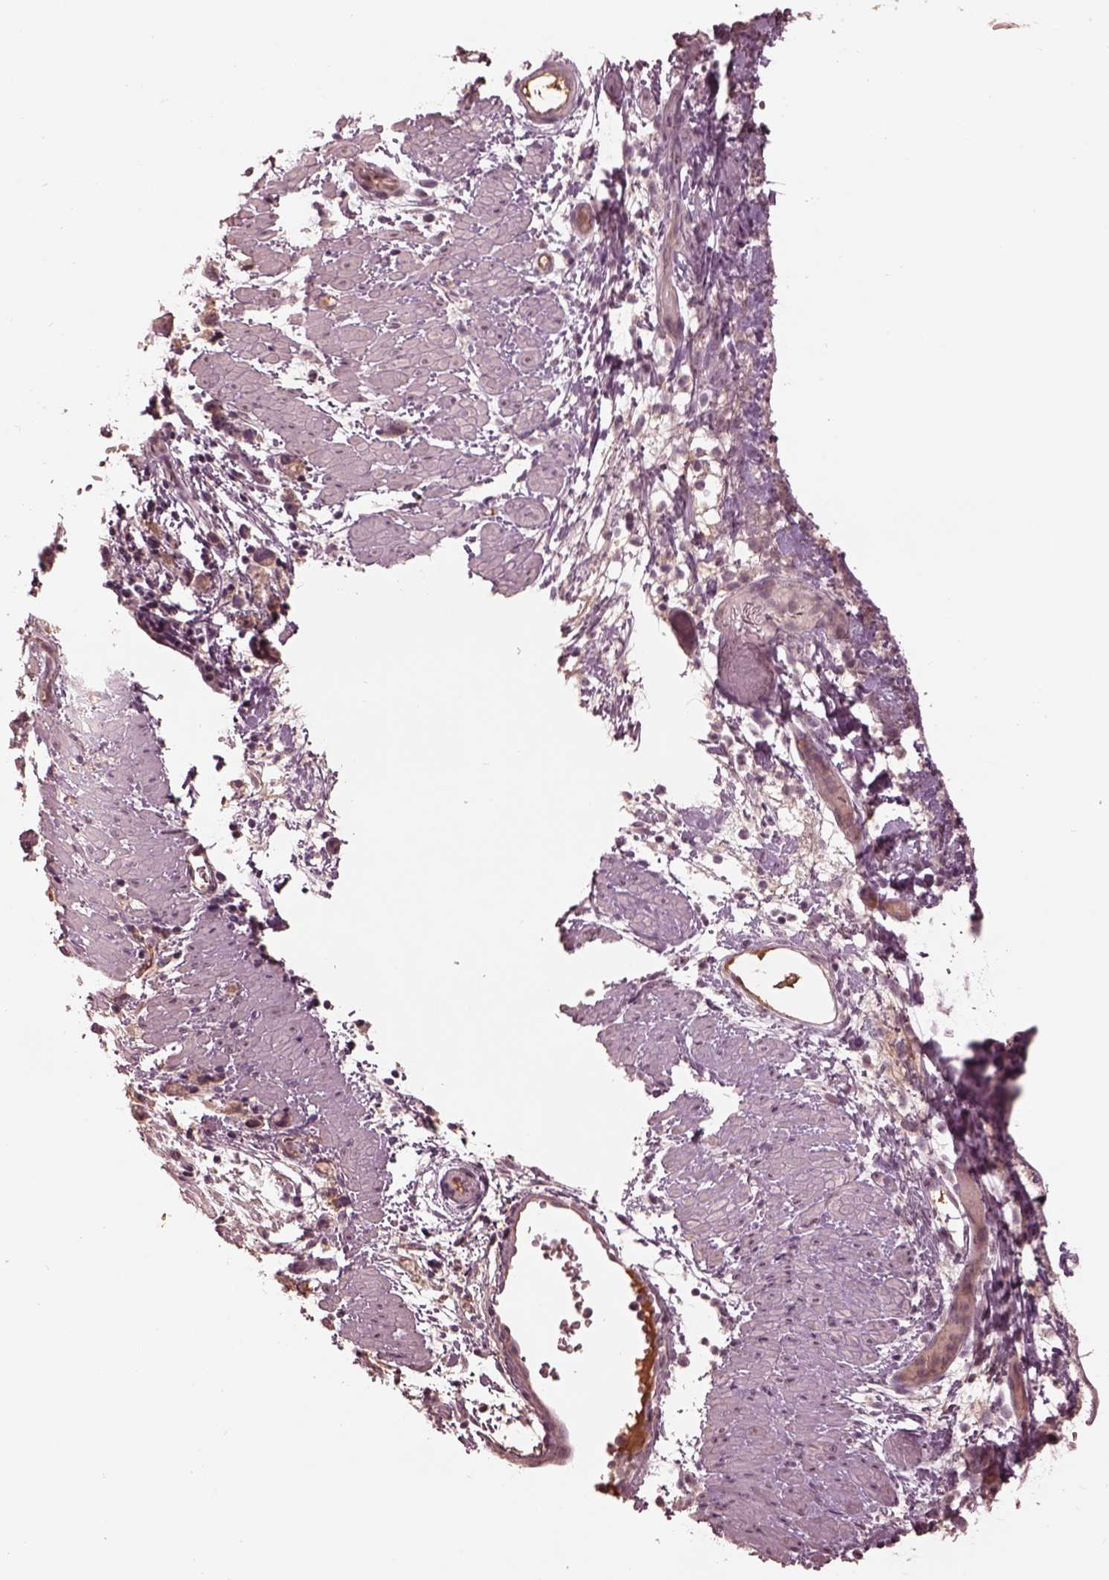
{"staining": {"intensity": "weak", "quantity": ">75%", "location": "cytoplasmic/membranous"}, "tissue": "stomach cancer", "cell_type": "Tumor cells", "image_type": "cancer", "snomed": [{"axis": "morphology", "description": "Adenocarcinoma, NOS"}, {"axis": "topography", "description": "Stomach"}], "caption": "IHC of human adenocarcinoma (stomach) reveals low levels of weak cytoplasmic/membranous expression in about >75% of tumor cells.", "gene": "TF", "patient": {"sex": "female", "age": 59}}